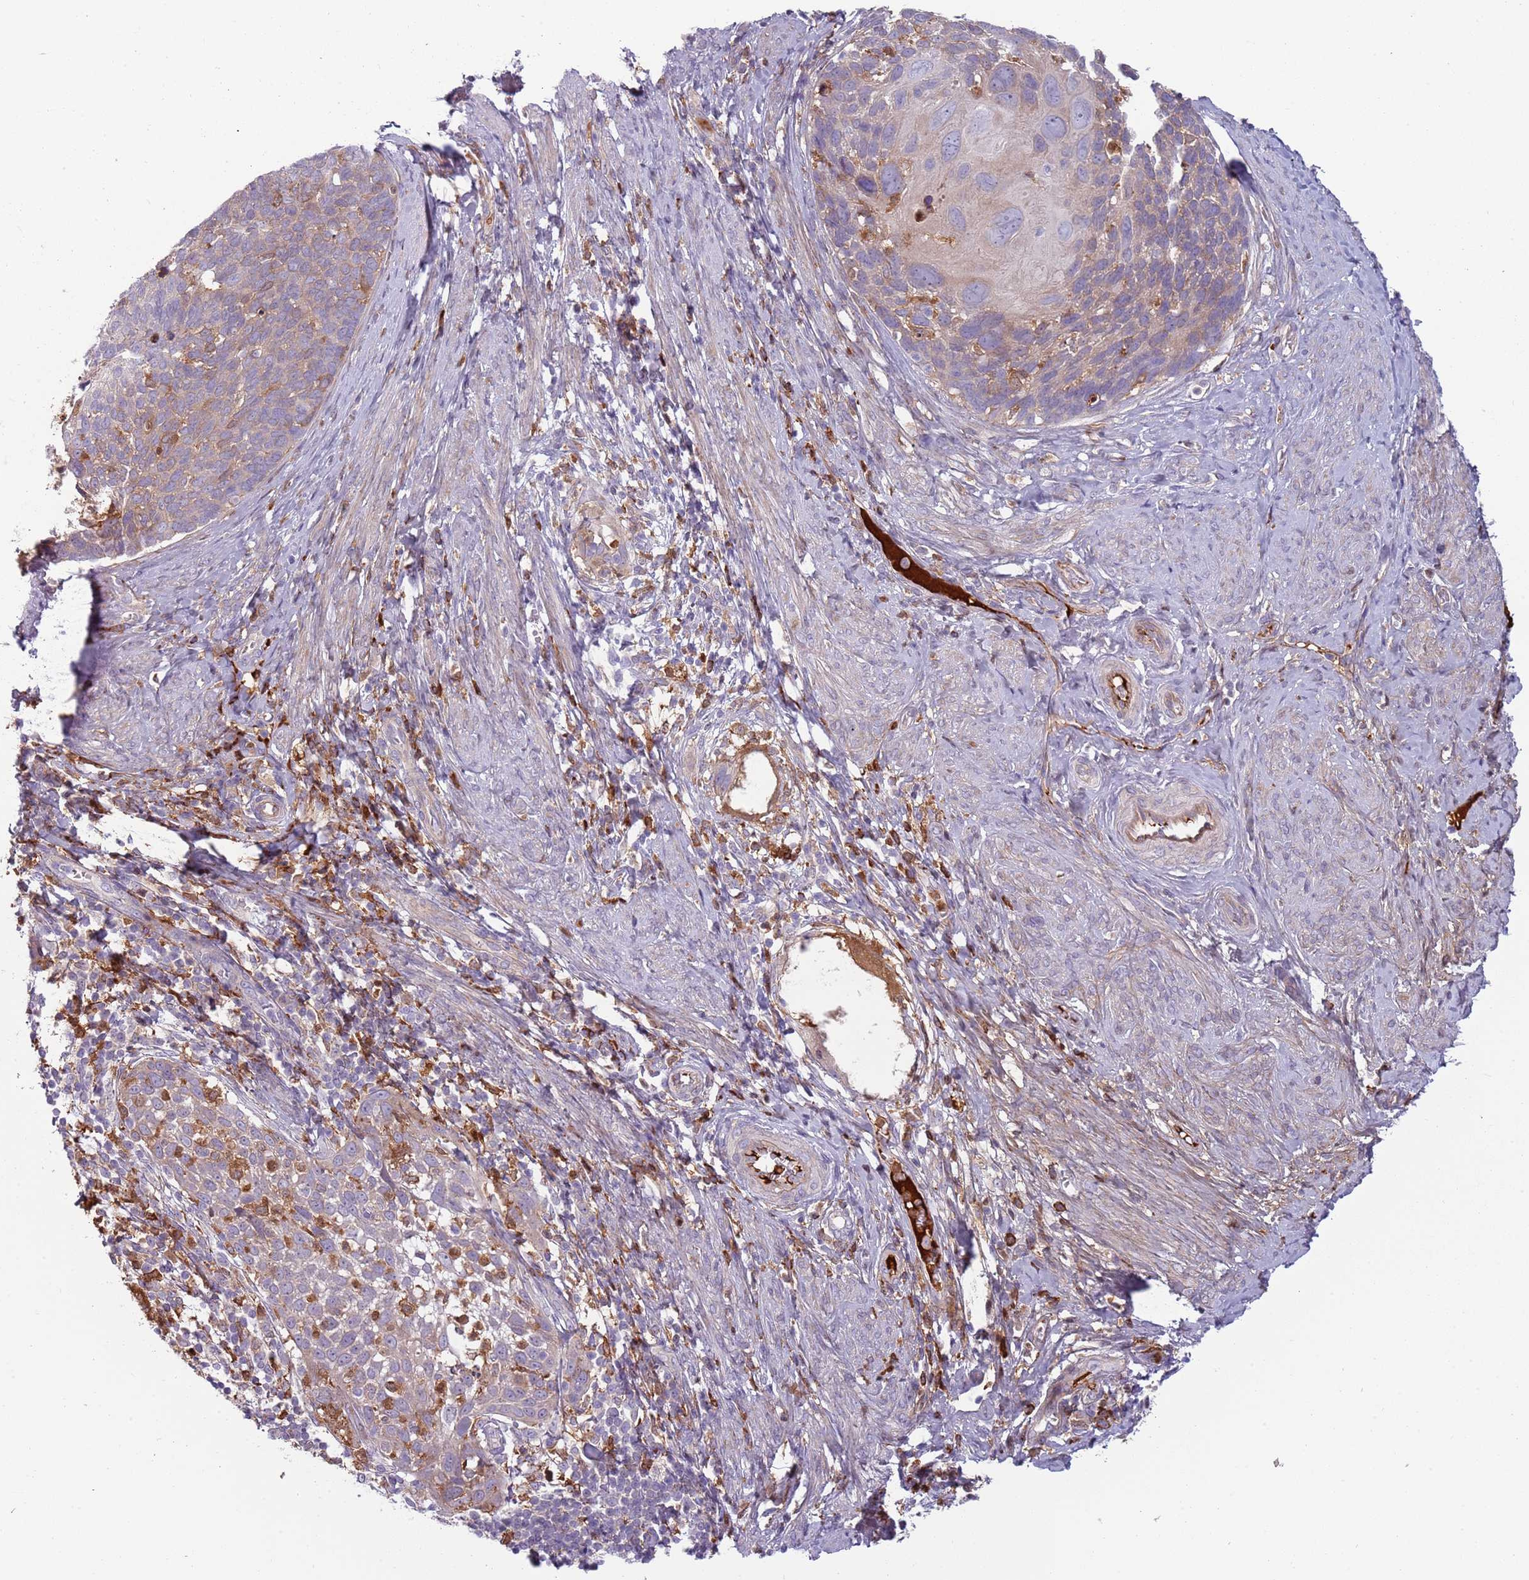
{"staining": {"intensity": "negative", "quantity": "none", "location": "none"}, "tissue": "cervical cancer", "cell_type": "Tumor cells", "image_type": "cancer", "snomed": [{"axis": "morphology", "description": "Squamous cell carcinoma, NOS"}, {"axis": "topography", "description": "Cervix"}], "caption": "Photomicrograph shows no significant protein staining in tumor cells of cervical cancer (squamous cell carcinoma). The staining was performed using DAB to visualize the protein expression in brown, while the nuclei were stained in blue with hematoxylin (Magnification: 20x).", "gene": "NADK", "patient": {"sex": "female", "age": 80}}